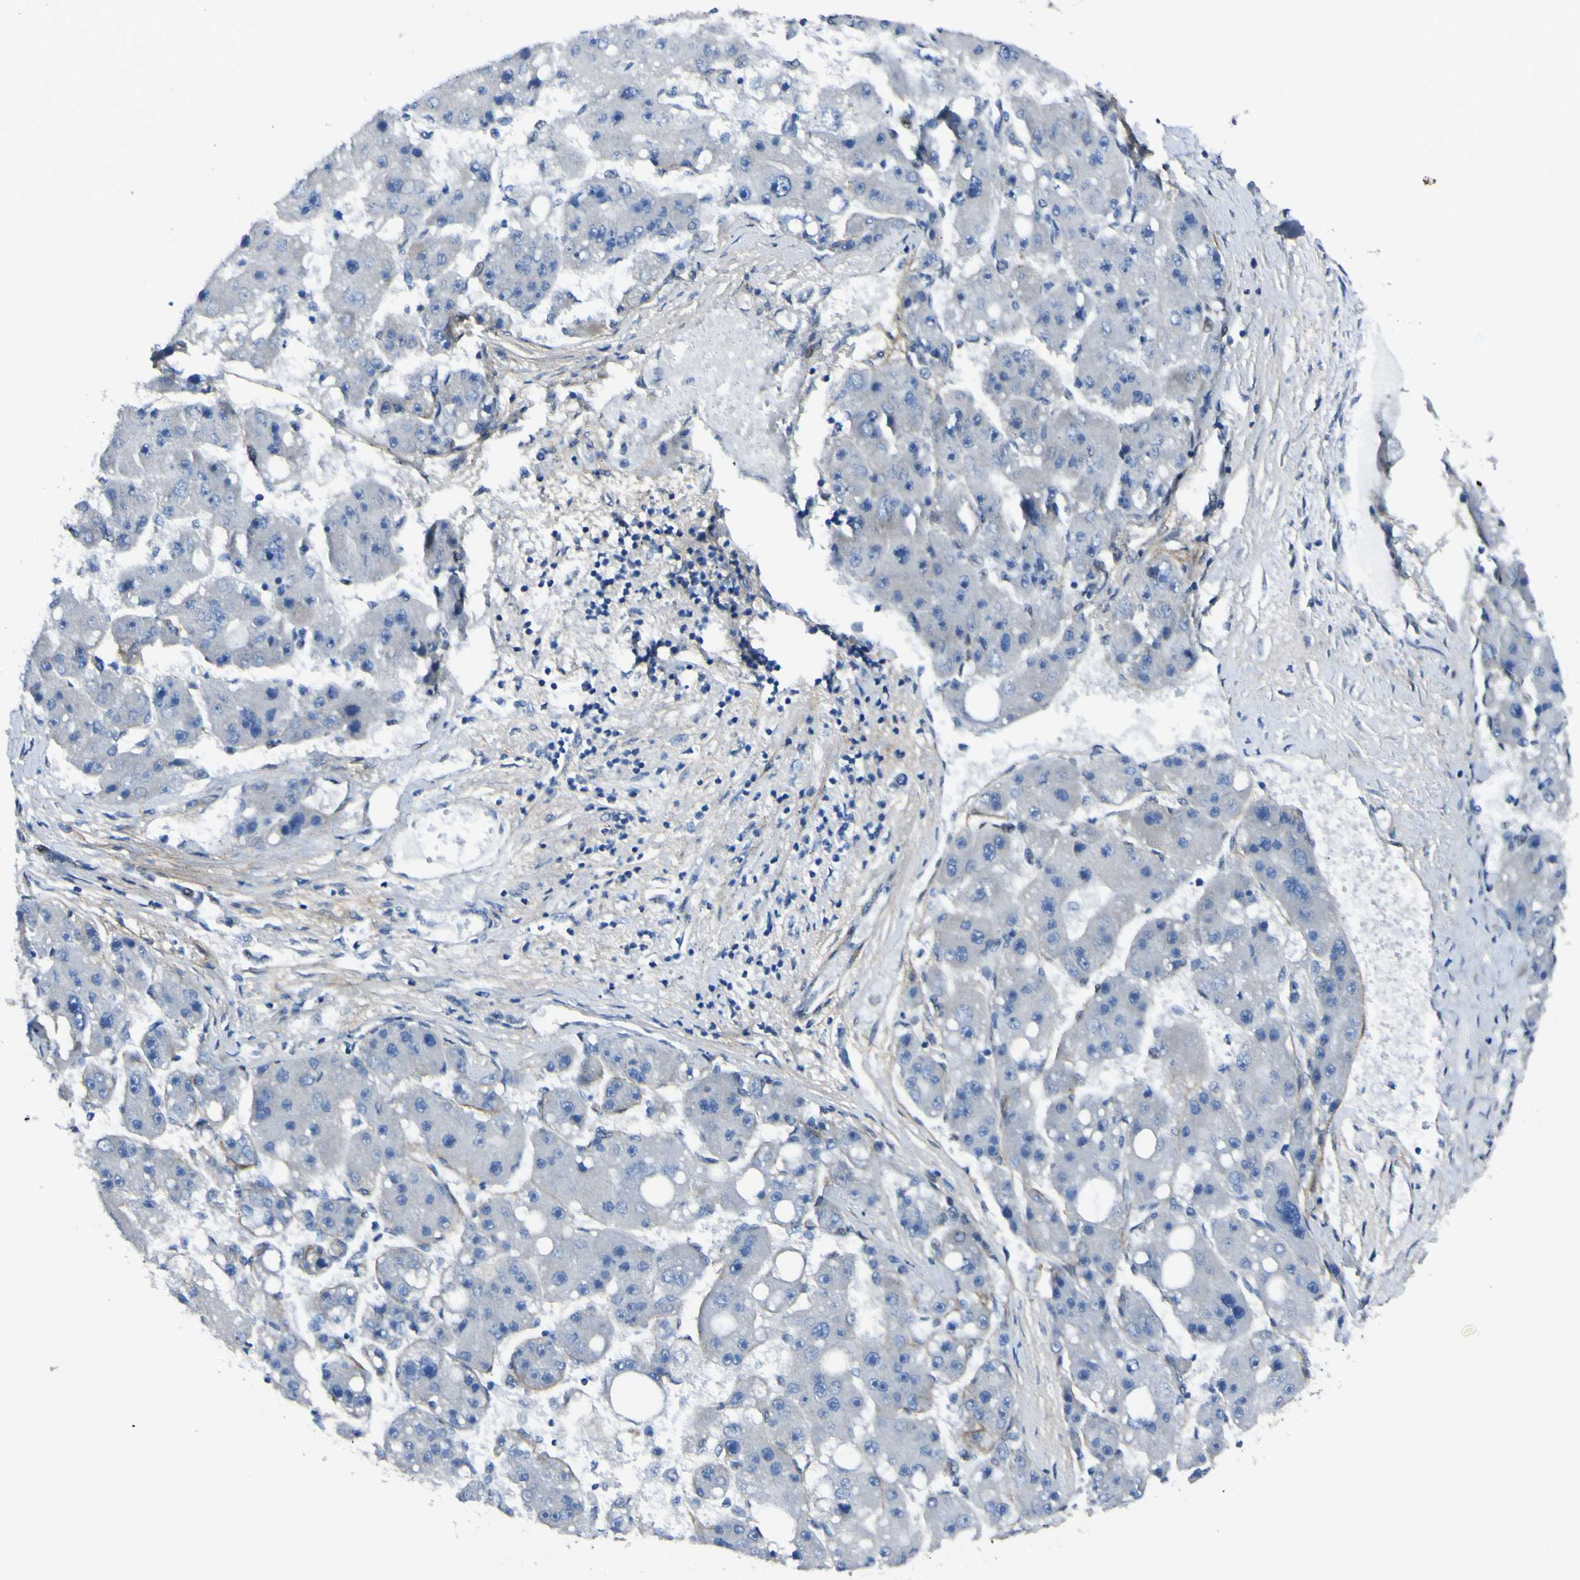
{"staining": {"intensity": "negative", "quantity": "none", "location": "none"}, "tissue": "liver cancer", "cell_type": "Tumor cells", "image_type": "cancer", "snomed": [{"axis": "morphology", "description": "Carcinoma, Hepatocellular, NOS"}, {"axis": "topography", "description": "Liver"}], "caption": "Liver hepatocellular carcinoma was stained to show a protein in brown. There is no significant positivity in tumor cells. The staining is performed using DAB (3,3'-diaminobenzidine) brown chromogen with nuclei counter-stained in using hematoxylin.", "gene": "LRRN1", "patient": {"sex": "female", "age": 61}}